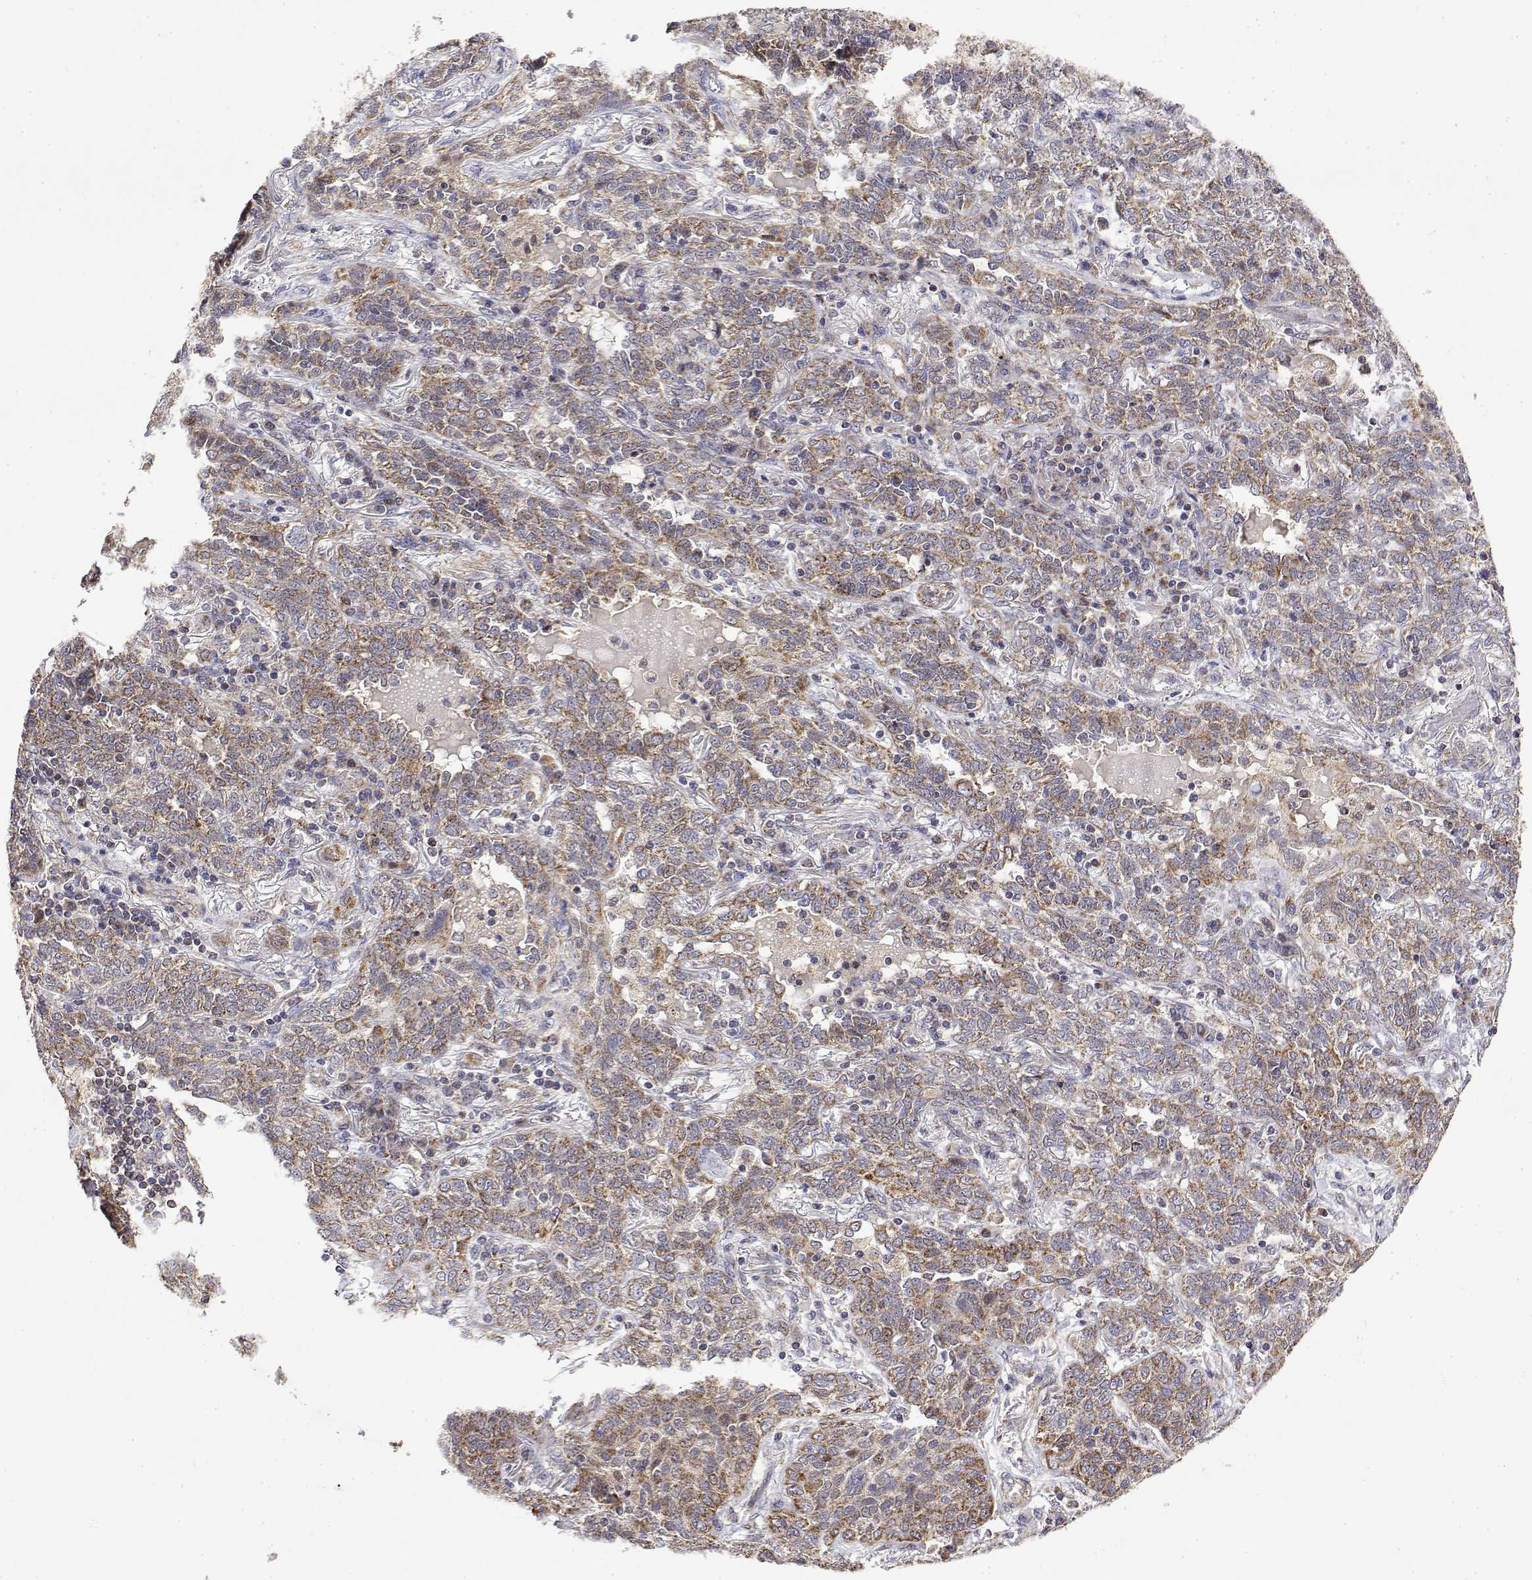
{"staining": {"intensity": "moderate", "quantity": ">75%", "location": "cytoplasmic/membranous"}, "tissue": "lung cancer", "cell_type": "Tumor cells", "image_type": "cancer", "snomed": [{"axis": "morphology", "description": "Squamous cell carcinoma, NOS"}, {"axis": "topography", "description": "Lung"}], "caption": "About >75% of tumor cells in human lung cancer (squamous cell carcinoma) display moderate cytoplasmic/membranous protein expression as visualized by brown immunohistochemical staining.", "gene": "GADD45GIP1", "patient": {"sex": "female", "age": 70}}